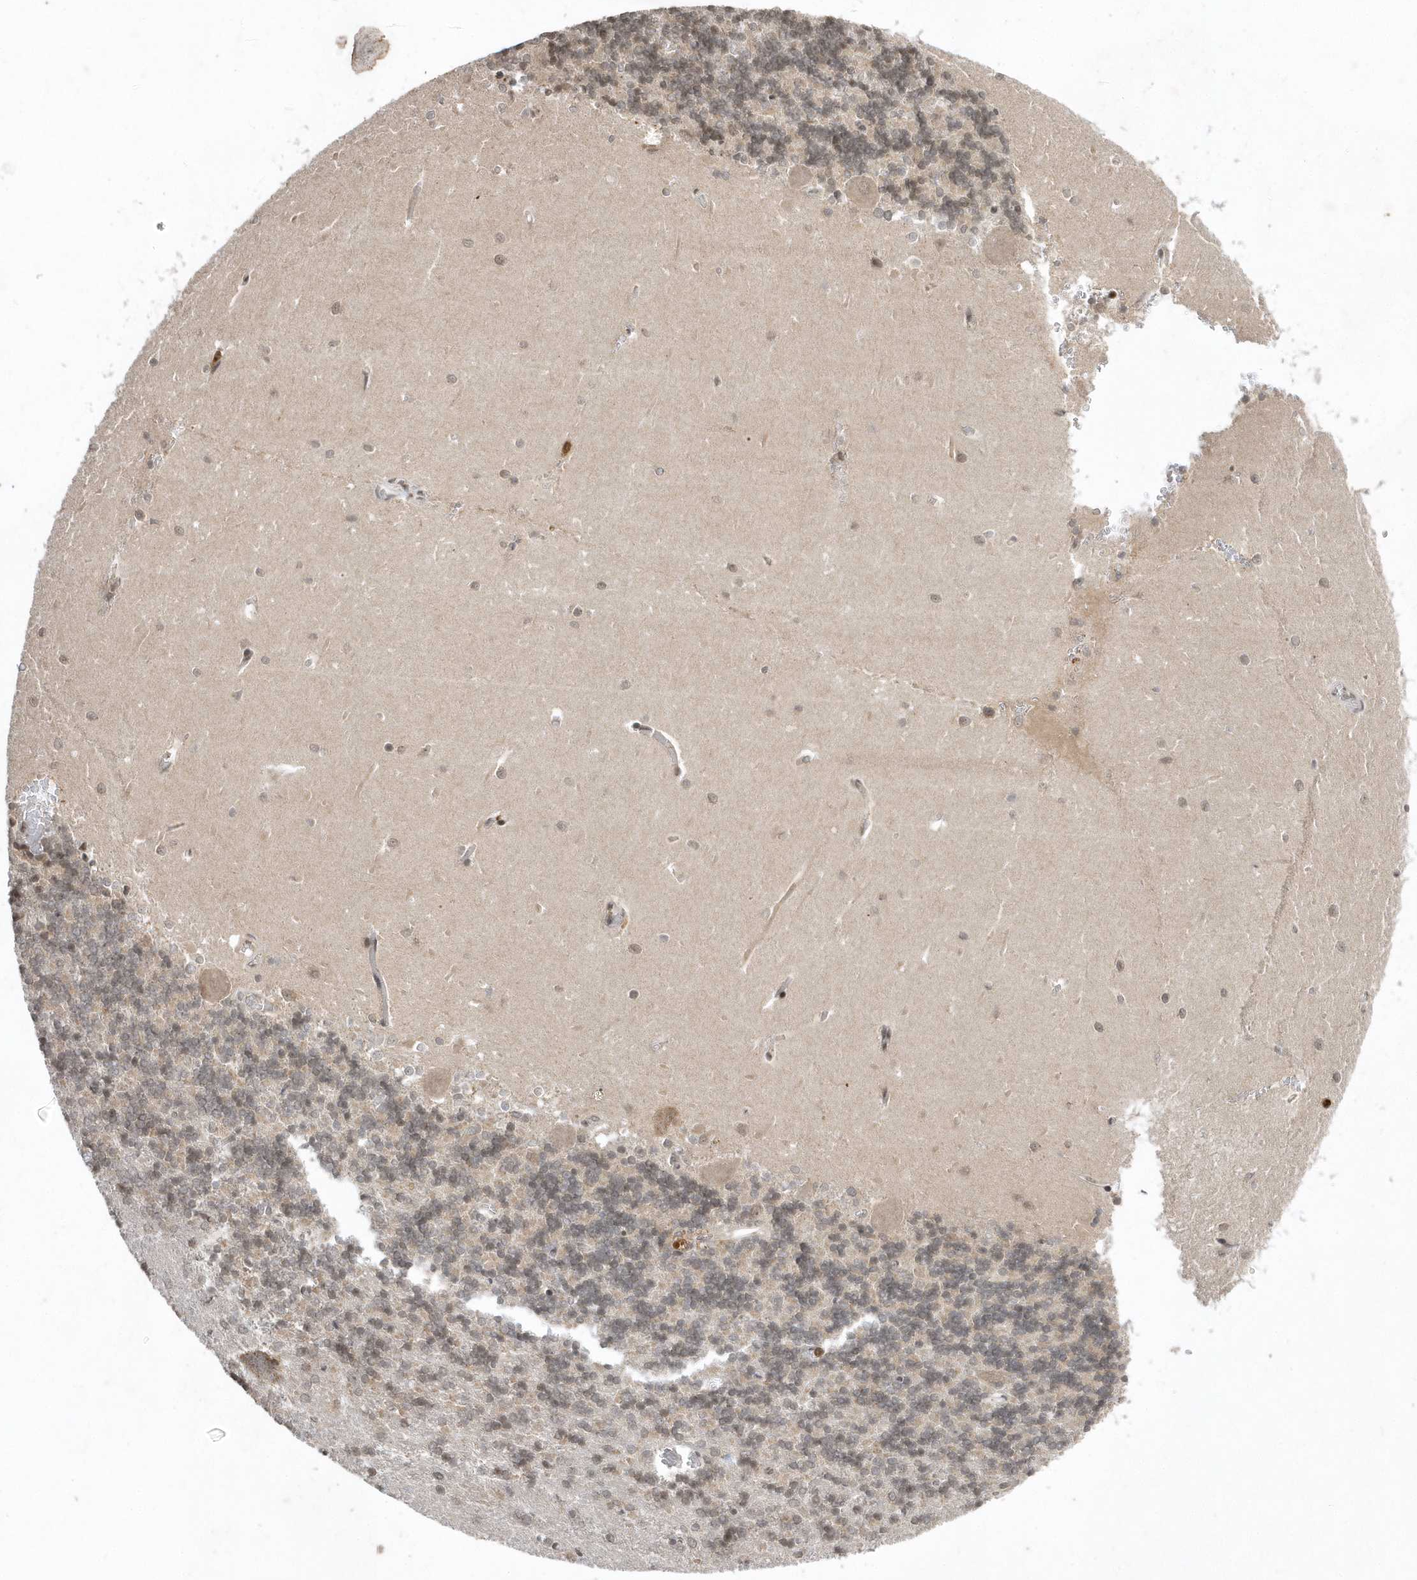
{"staining": {"intensity": "weak", "quantity": "25%-75%", "location": "nuclear"}, "tissue": "cerebellum", "cell_type": "Cells in granular layer", "image_type": "normal", "snomed": [{"axis": "morphology", "description": "Normal tissue, NOS"}, {"axis": "topography", "description": "Cerebellum"}], "caption": "A micrograph of cerebellum stained for a protein demonstrates weak nuclear brown staining in cells in granular layer. The staining was performed using DAB to visualize the protein expression in brown, while the nuclei were stained in blue with hematoxylin (Magnification: 20x).", "gene": "EIF2B1", "patient": {"sex": "male", "age": 37}}